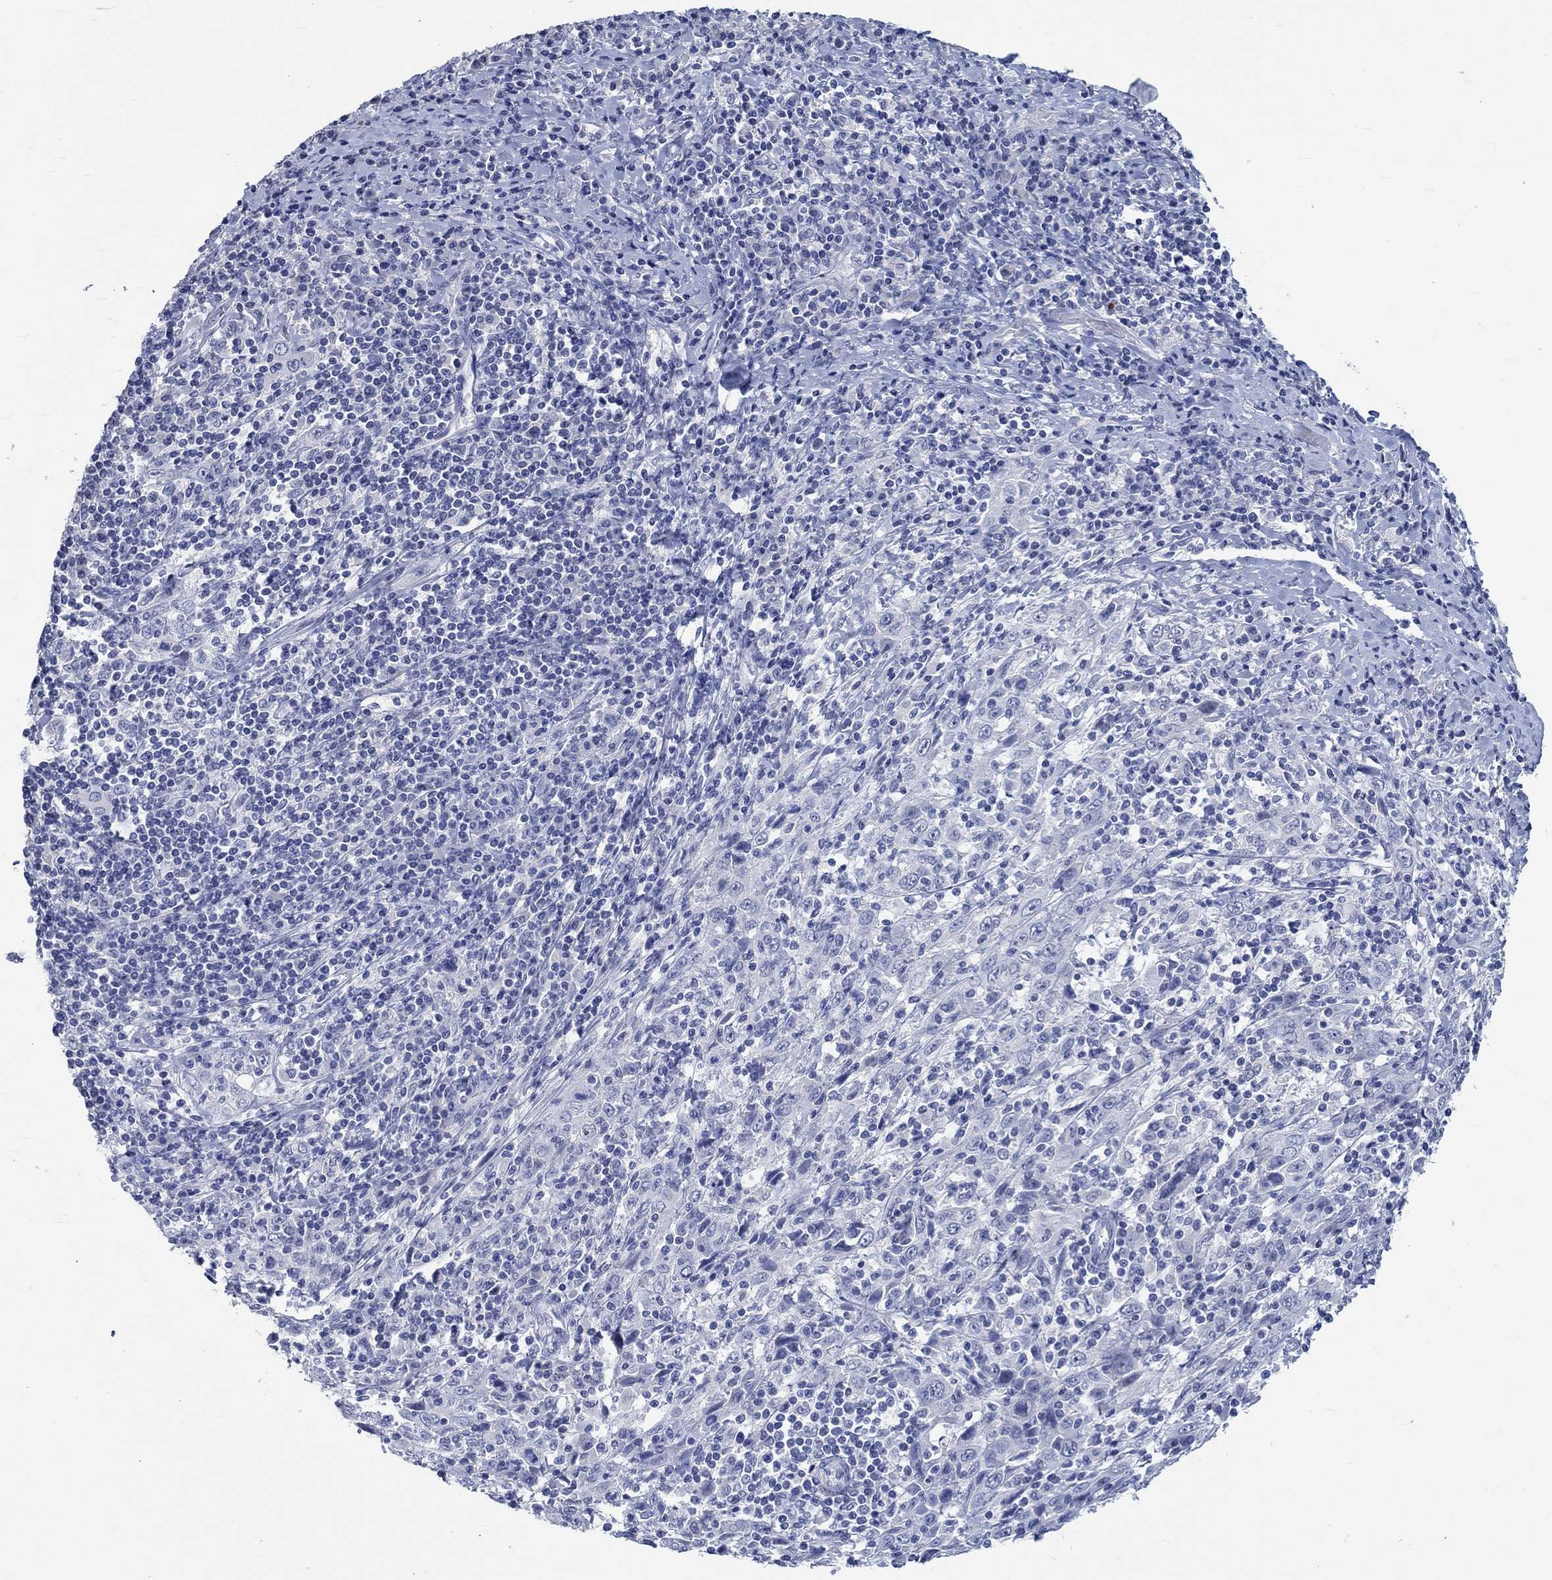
{"staining": {"intensity": "negative", "quantity": "none", "location": "none"}, "tissue": "cervical cancer", "cell_type": "Tumor cells", "image_type": "cancer", "snomed": [{"axis": "morphology", "description": "Squamous cell carcinoma, NOS"}, {"axis": "topography", "description": "Cervix"}], "caption": "Immunohistochemistry of human squamous cell carcinoma (cervical) exhibits no staining in tumor cells. (DAB (3,3'-diaminobenzidine) IHC visualized using brightfield microscopy, high magnification).", "gene": "C4orf47", "patient": {"sex": "female", "age": 46}}